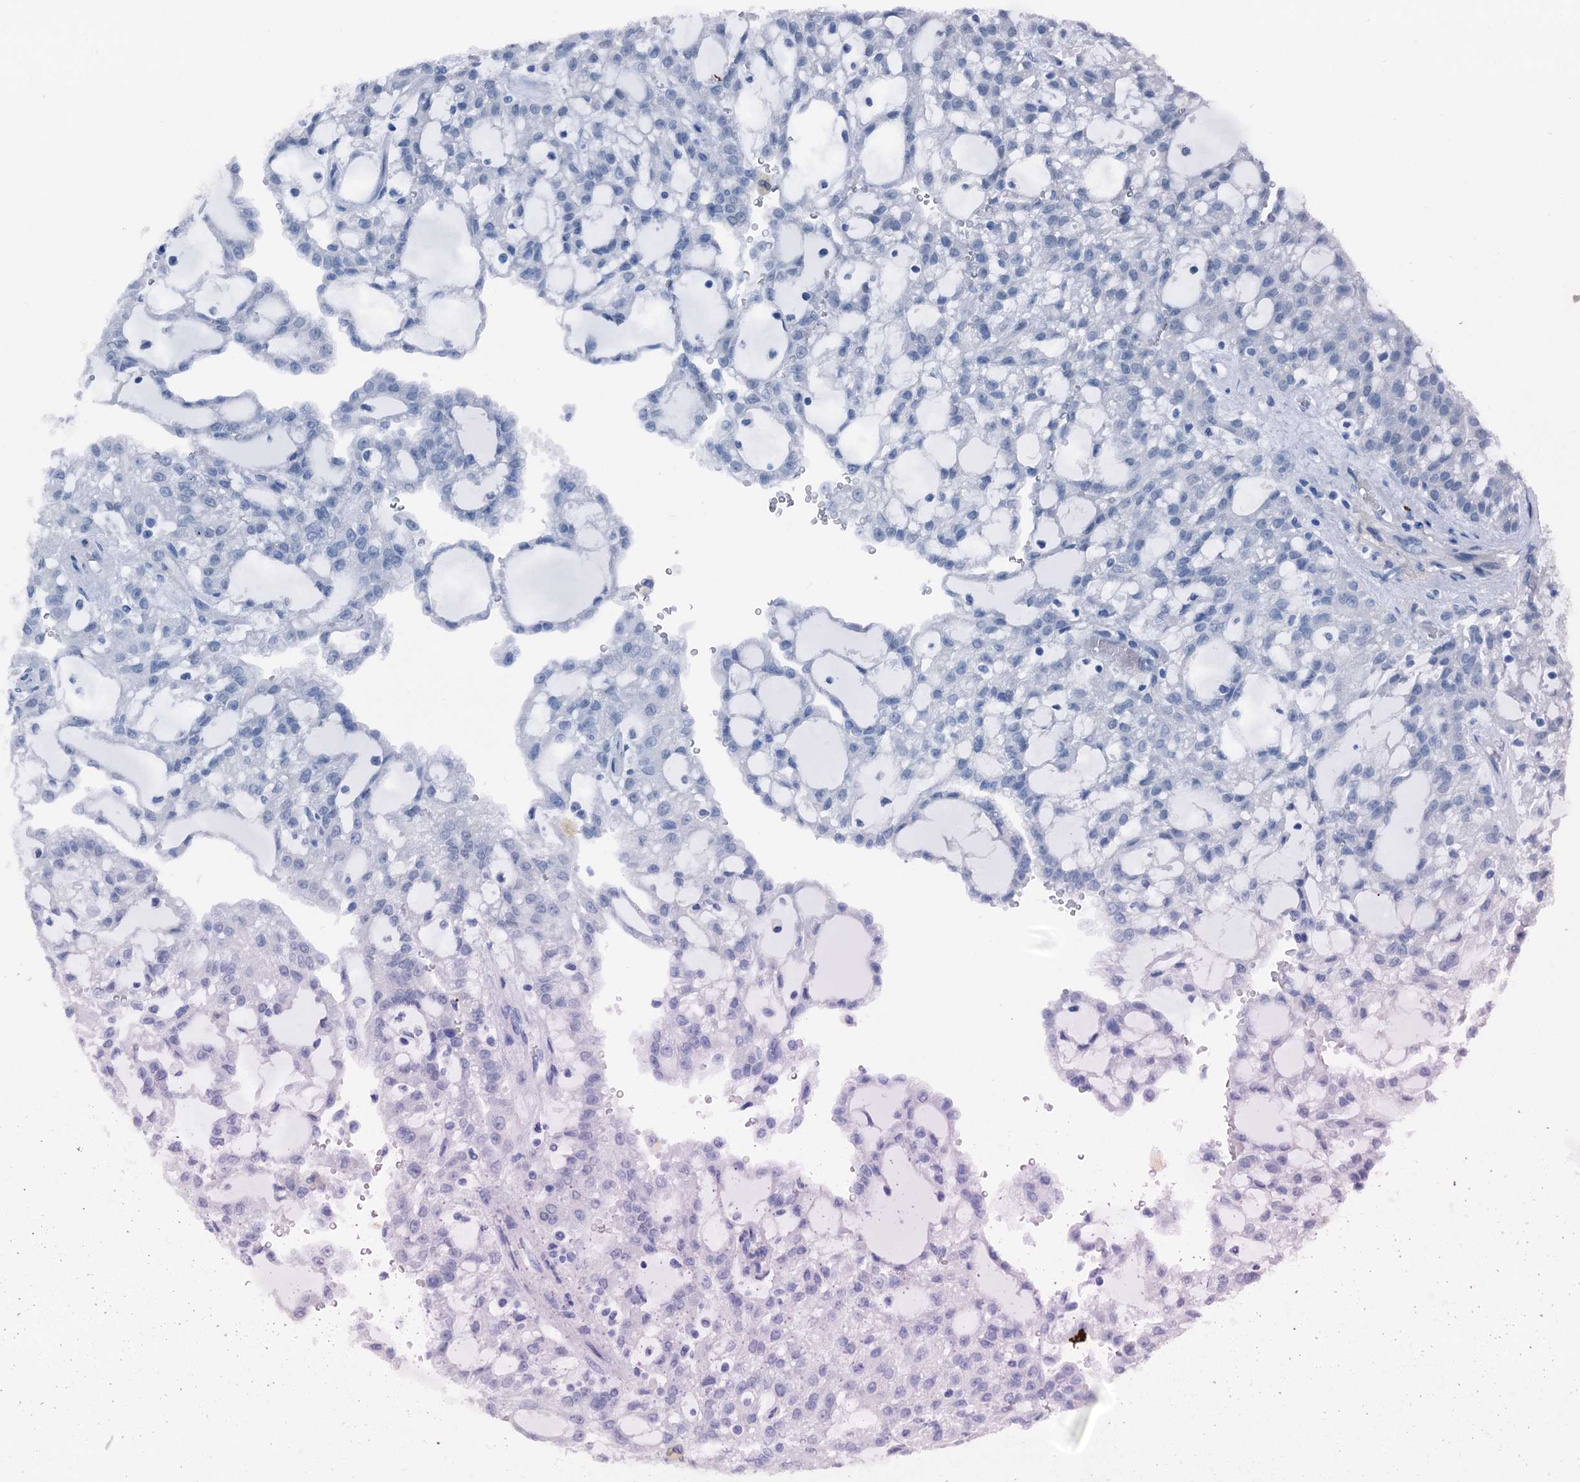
{"staining": {"intensity": "negative", "quantity": "none", "location": "none"}, "tissue": "renal cancer", "cell_type": "Tumor cells", "image_type": "cancer", "snomed": [{"axis": "morphology", "description": "Adenocarcinoma, NOS"}, {"axis": "topography", "description": "Kidney"}], "caption": "Renal adenocarcinoma was stained to show a protein in brown. There is no significant positivity in tumor cells.", "gene": "CBLN3", "patient": {"sex": "male", "age": 63}}